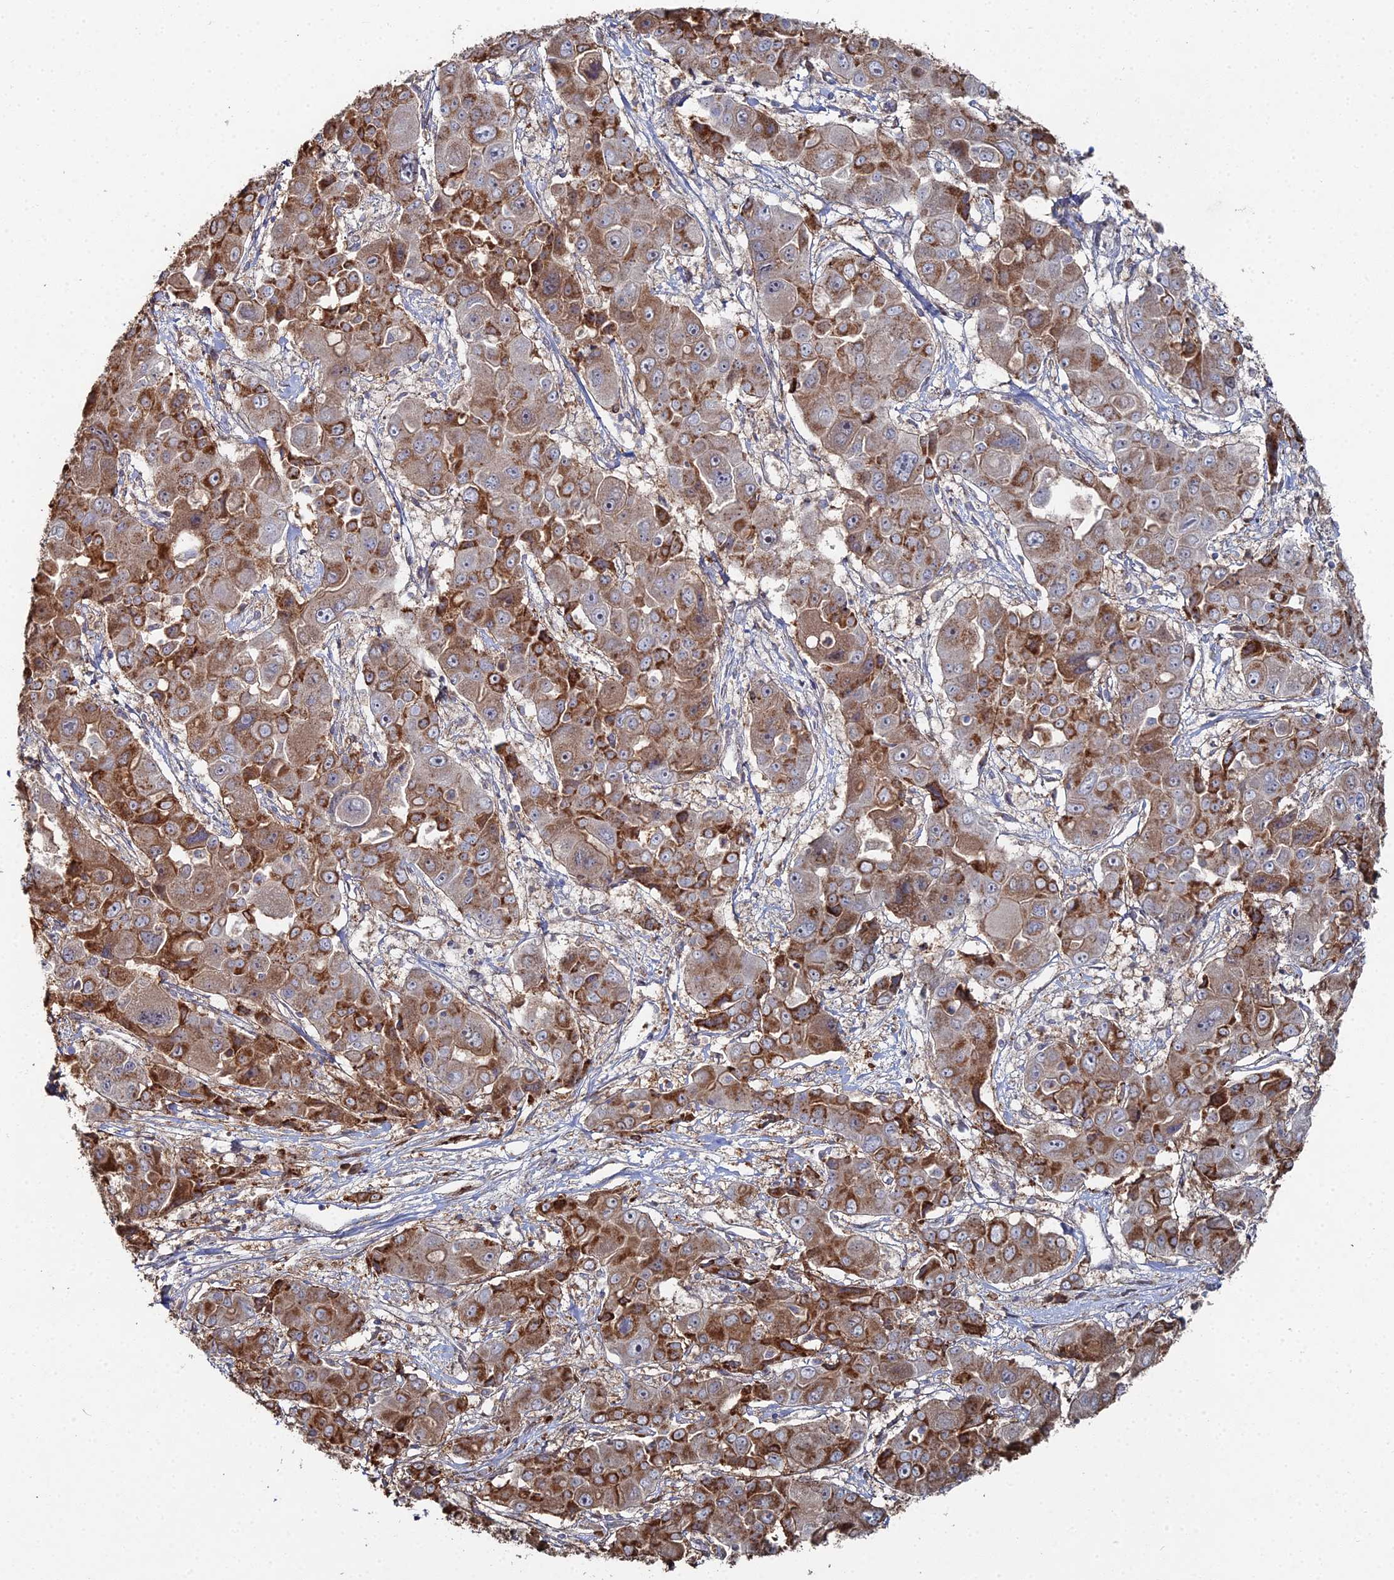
{"staining": {"intensity": "strong", "quantity": "25%-75%", "location": "cytoplasmic/membranous"}, "tissue": "liver cancer", "cell_type": "Tumor cells", "image_type": "cancer", "snomed": [{"axis": "morphology", "description": "Cholangiocarcinoma"}, {"axis": "topography", "description": "Liver"}], "caption": "Human cholangiocarcinoma (liver) stained with a protein marker demonstrates strong staining in tumor cells.", "gene": "SGMS1", "patient": {"sex": "male", "age": 67}}